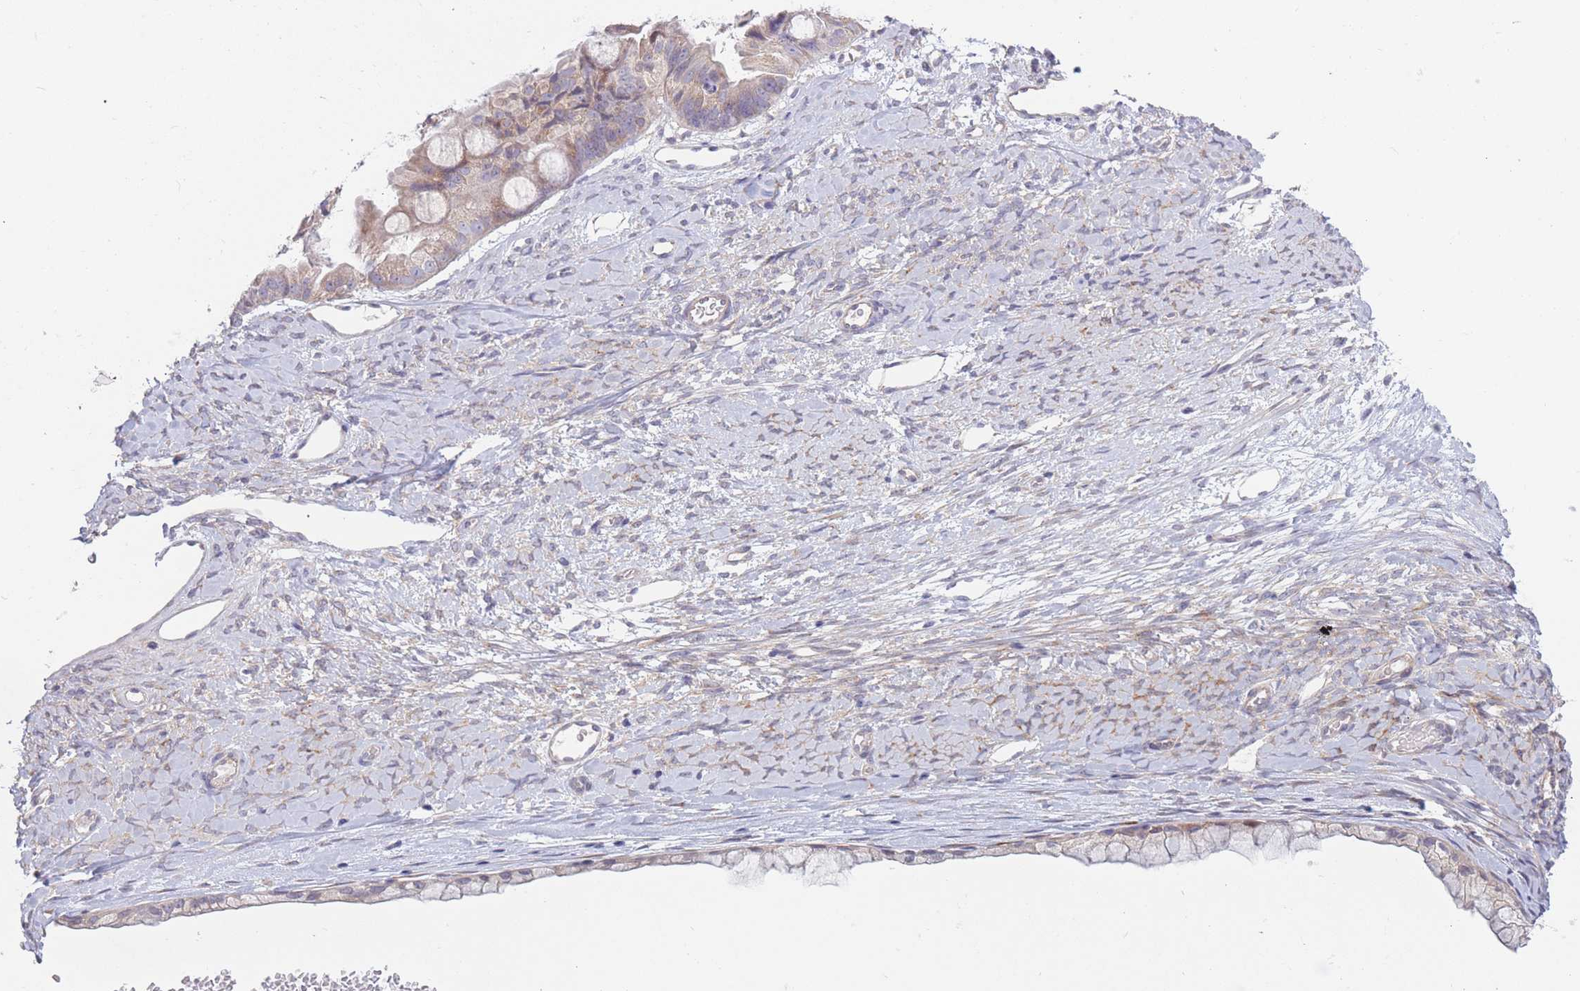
{"staining": {"intensity": "weak", "quantity": "25%-75%", "location": "cytoplasmic/membranous"}, "tissue": "ovarian cancer", "cell_type": "Tumor cells", "image_type": "cancer", "snomed": [{"axis": "morphology", "description": "Cystadenocarcinoma, mucinous, NOS"}, {"axis": "topography", "description": "Ovary"}], "caption": "An image of ovarian cancer (mucinous cystadenocarcinoma) stained for a protein demonstrates weak cytoplasmic/membranous brown staining in tumor cells.", "gene": "CCNQ", "patient": {"sex": "female", "age": 61}}